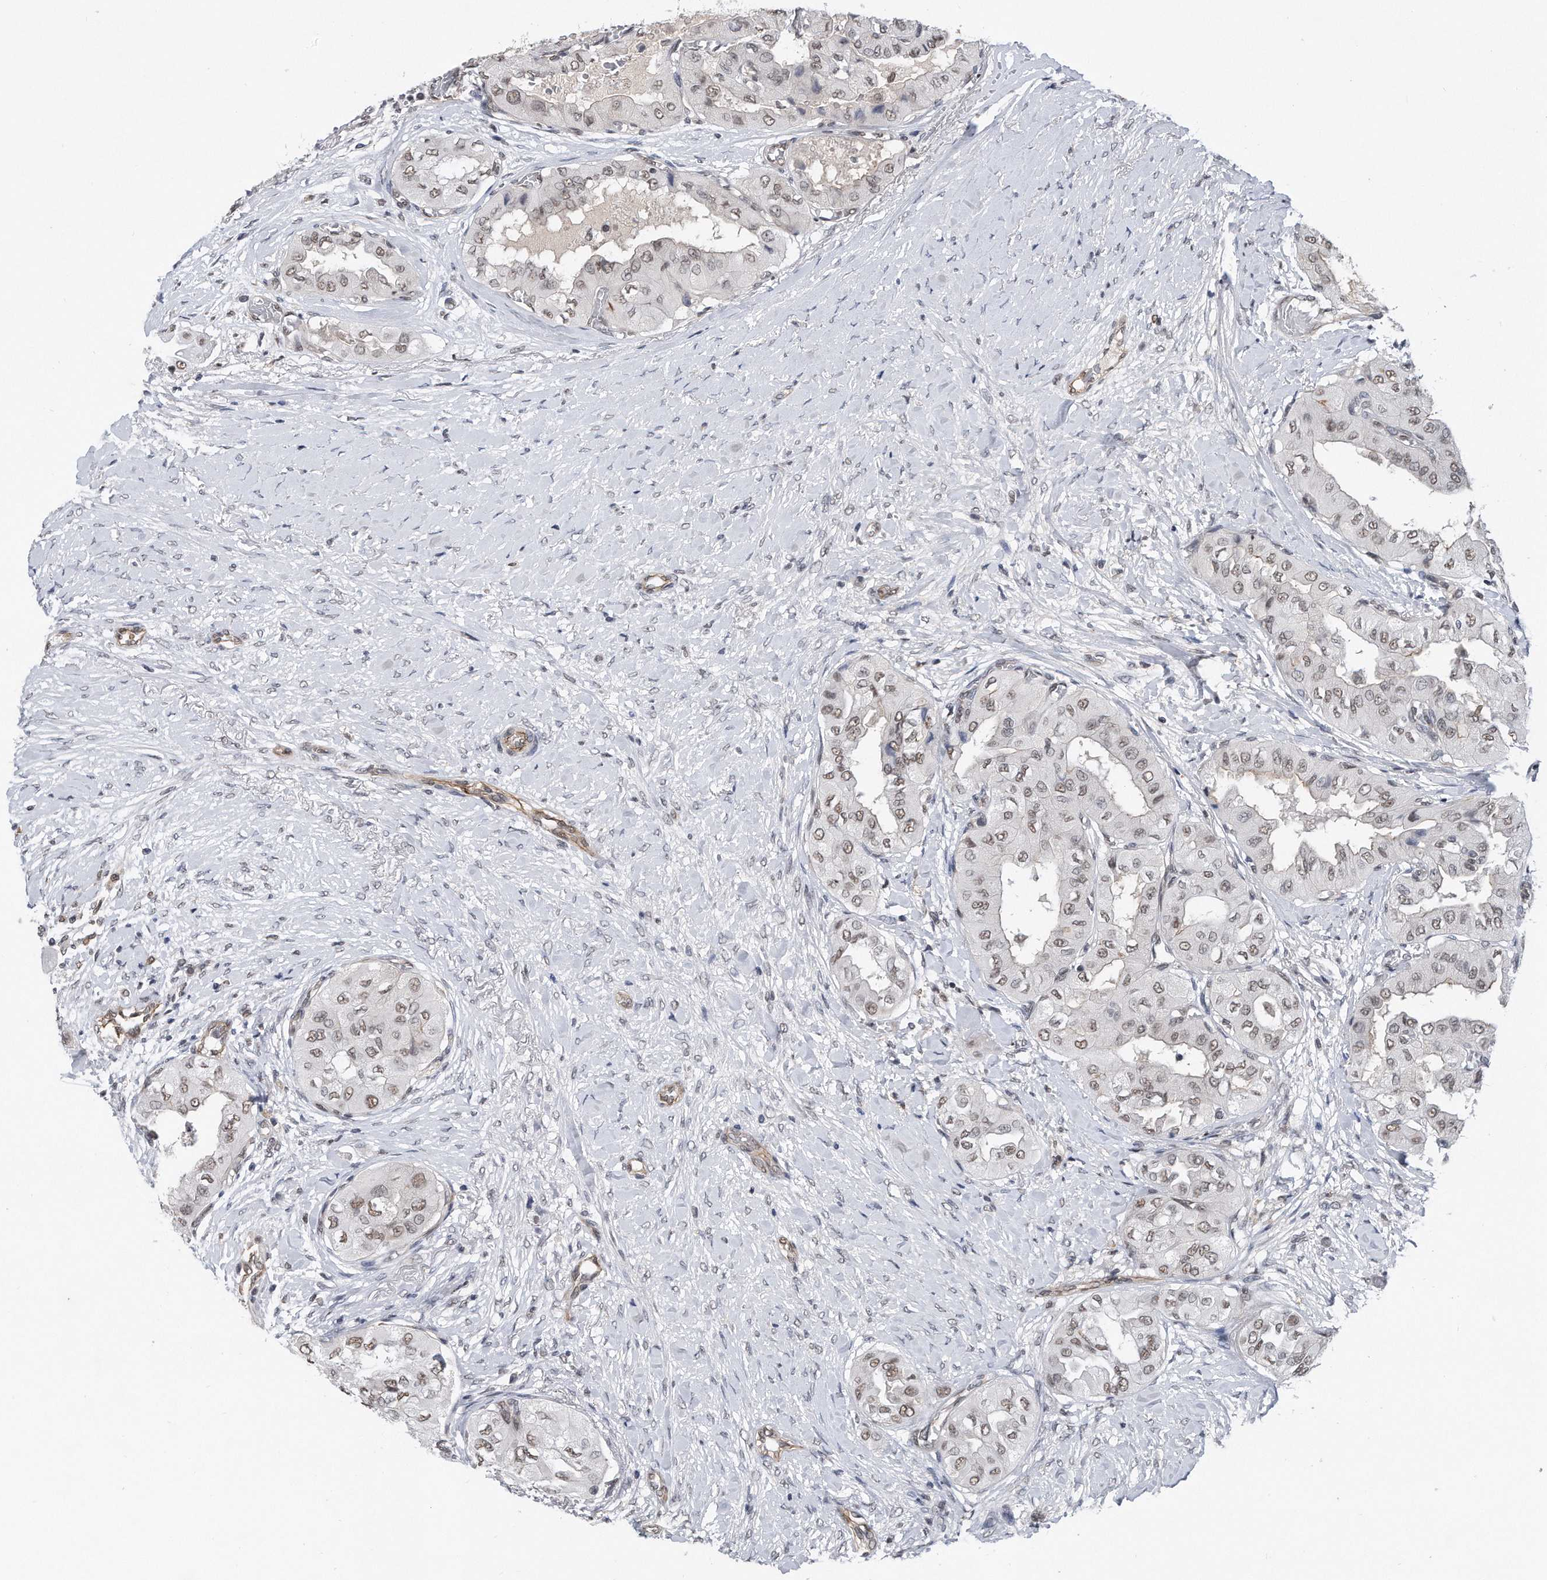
{"staining": {"intensity": "moderate", "quantity": ">75%", "location": "nuclear"}, "tissue": "thyroid cancer", "cell_type": "Tumor cells", "image_type": "cancer", "snomed": [{"axis": "morphology", "description": "Papillary adenocarcinoma, NOS"}, {"axis": "topography", "description": "Thyroid gland"}], "caption": "Immunohistochemistry (IHC) (DAB (3,3'-diaminobenzidine)) staining of human thyroid cancer (papillary adenocarcinoma) reveals moderate nuclear protein staining in approximately >75% of tumor cells.", "gene": "TP53INP1", "patient": {"sex": "female", "age": 59}}